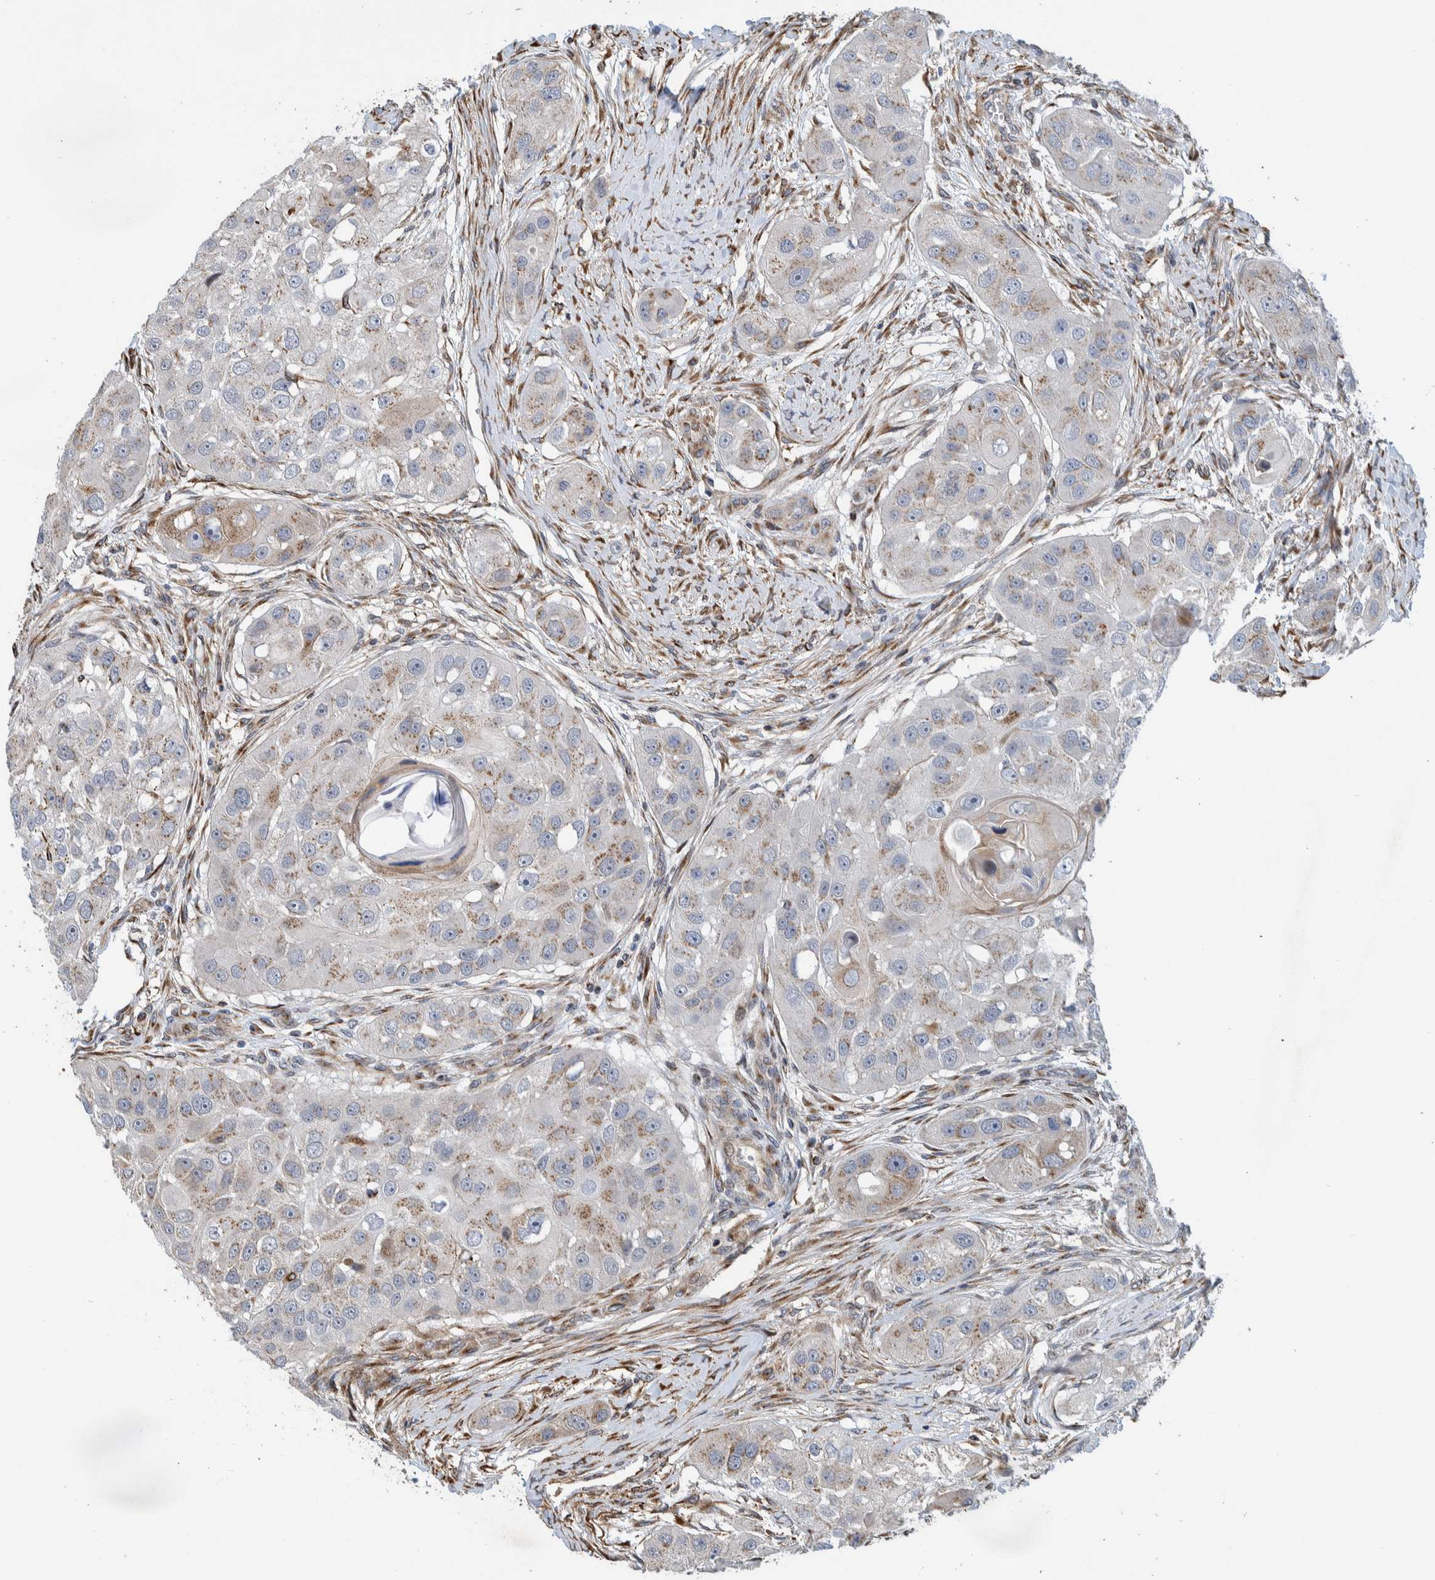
{"staining": {"intensity": "weak", "quantity": "25%-75%", "location": "cytoplasmic/membranous"}, "tissue": "head and neck cancer", "cell_type": "Tumor cells", "image_type": "cancer", "snomed": [{"axis": "morphology", "description": "Normal tissue, NOS"}, {"axis": "morphology", "description": "Squamous cell carcinoma, NOS"}, {"axis": "topography", "description": "Skeletal muscle"}, {"axis": "topography", "description": "Head-Neck"}], "caption": "Immunohistochemical staining of human head and neck cancer (squamous cell carcinoma) shows low levels of weak cytoplasmic/membranous protein expression in about 25%-75% of tumor cells.", "gene": "CCDC57", "patient": {"sex": "male", "age": 51}}